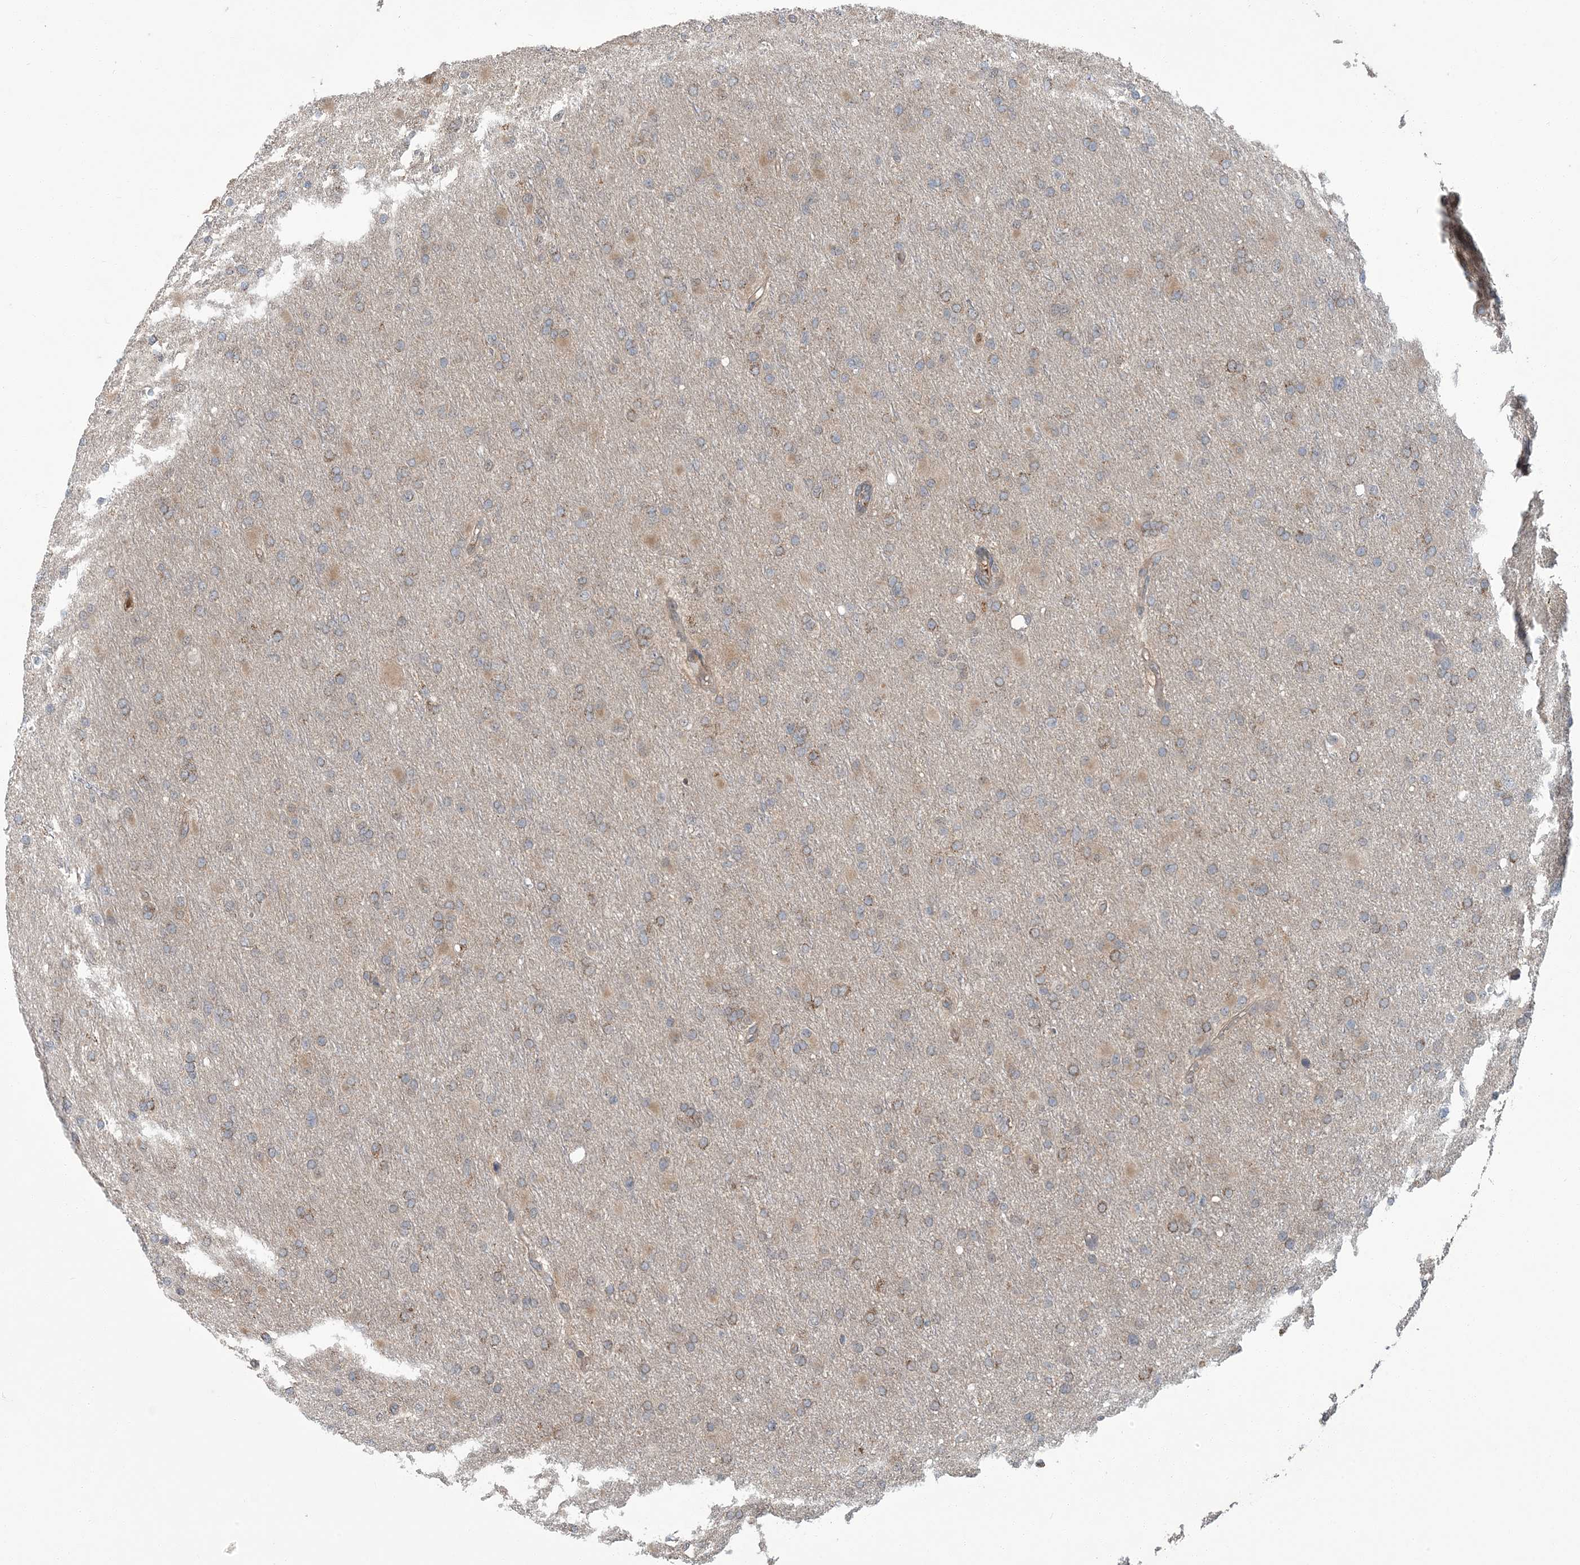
{"staining": {"intensity": "weak", "quantity": "<25%", "location": "cytoplasmic/membranous"}, "tissue": "glioma", "cell_type": "Tumor cells", "image_type": "cancer", "snomed": [{"axis": "morphology", "description": "Glioma, malignant, High grade"}, {"axis": "topography", "description": "Cerebral cortex"}], "caption": "The micrograph demonstrates no significant positivity in tumor cells of high-grade glioma (malignant).", "gene": "ERI2", "patient": {"sex": "female", "age": 36}}